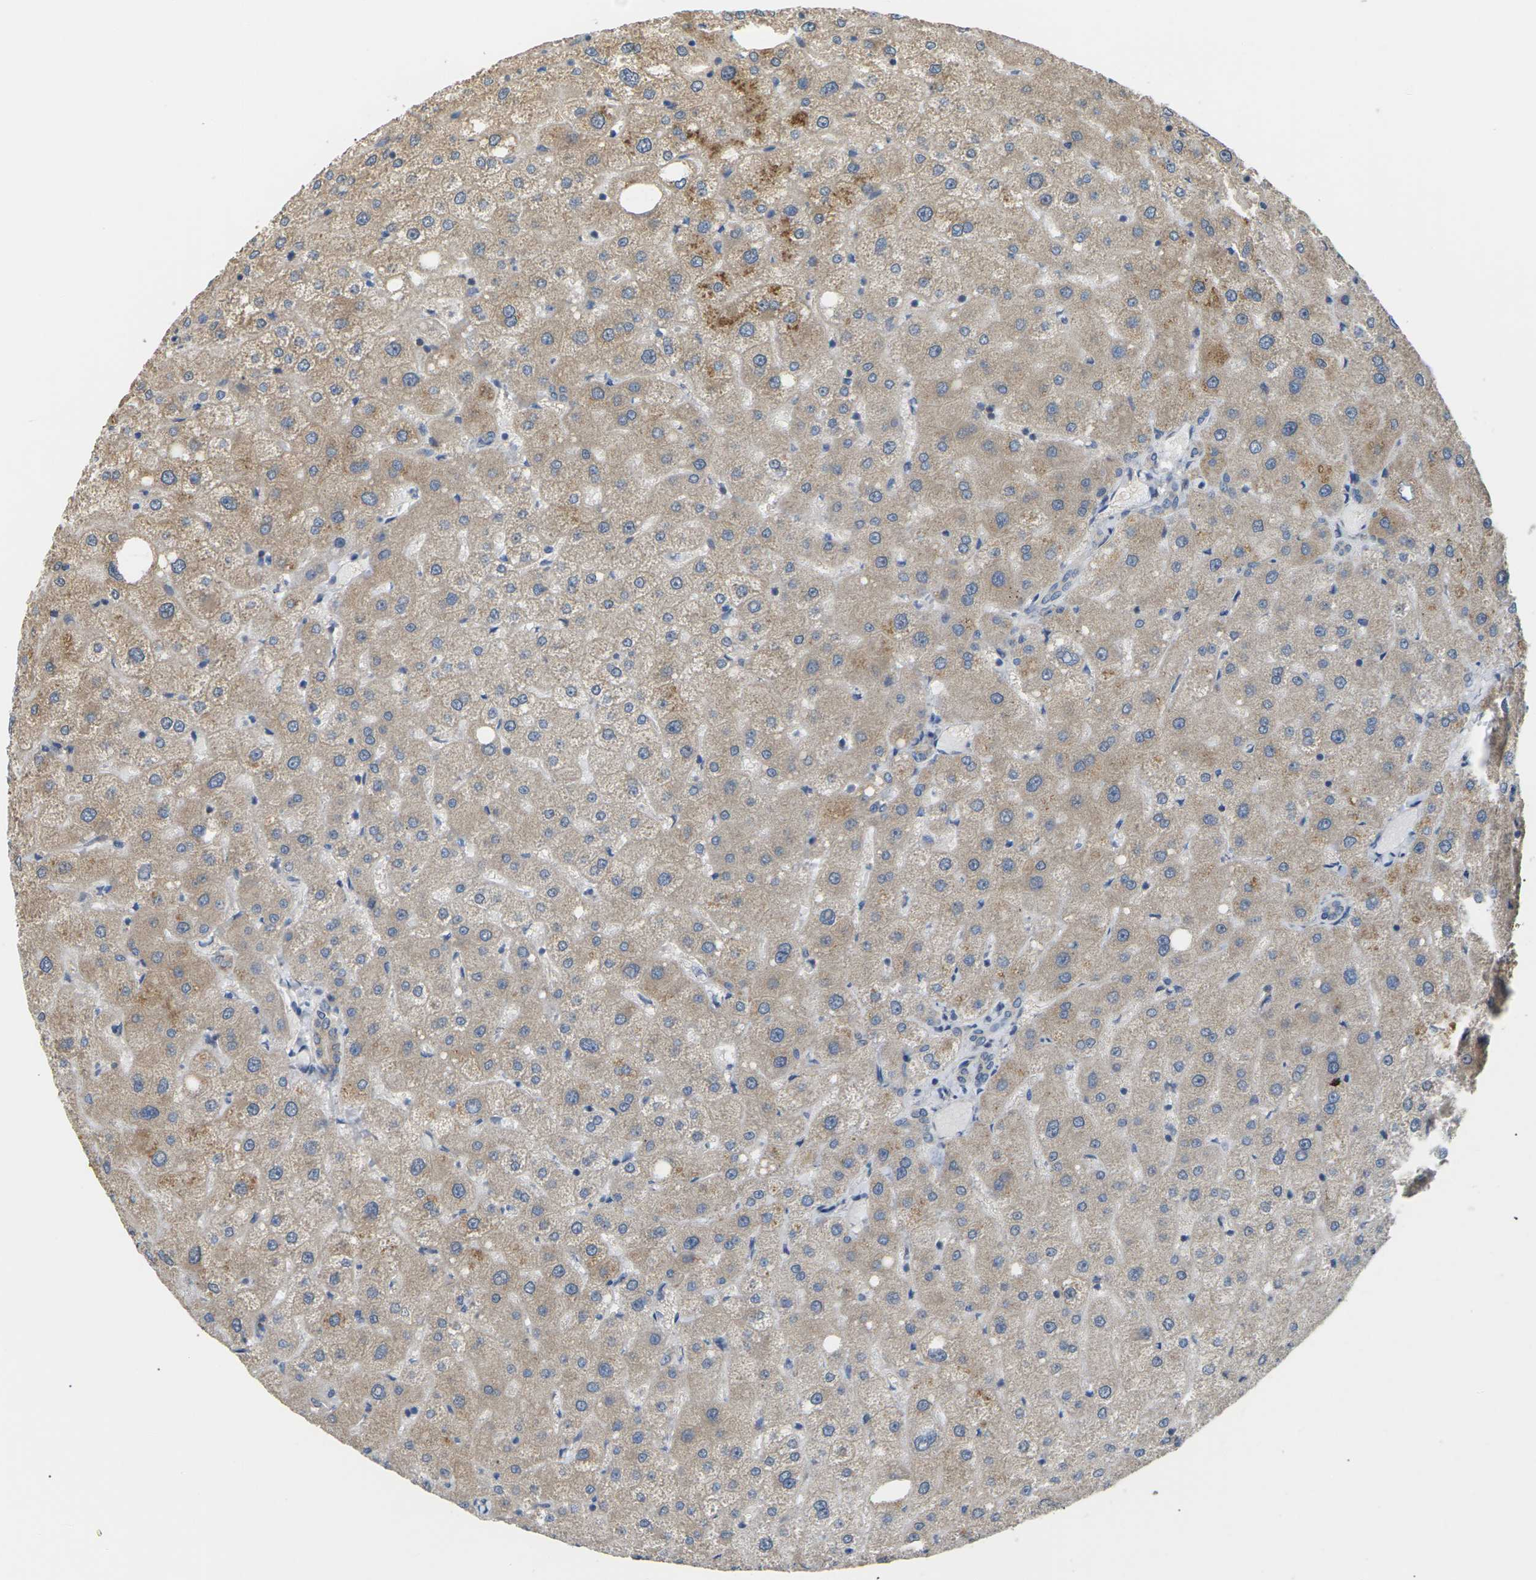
{"staining": {"intensity": "weak", "quantity": ">75%", "location": "cytoplasmic/membranous"}, "tissue": "liver", "cell_type": "Cholangiocytes", "image_type": "normal", "snomed": [{"axis": "morphology", "description": "Normal tissue, NOS"}, {"axis": "topography", "description": "Liver"}], "caption": "Weak cytoplasmic/membranous staining is identified in about >75% of cholangiocytes in unremarkable liver.", "gene": "KLHDC8B", "patient": {"sex": "male", "age": 73}}